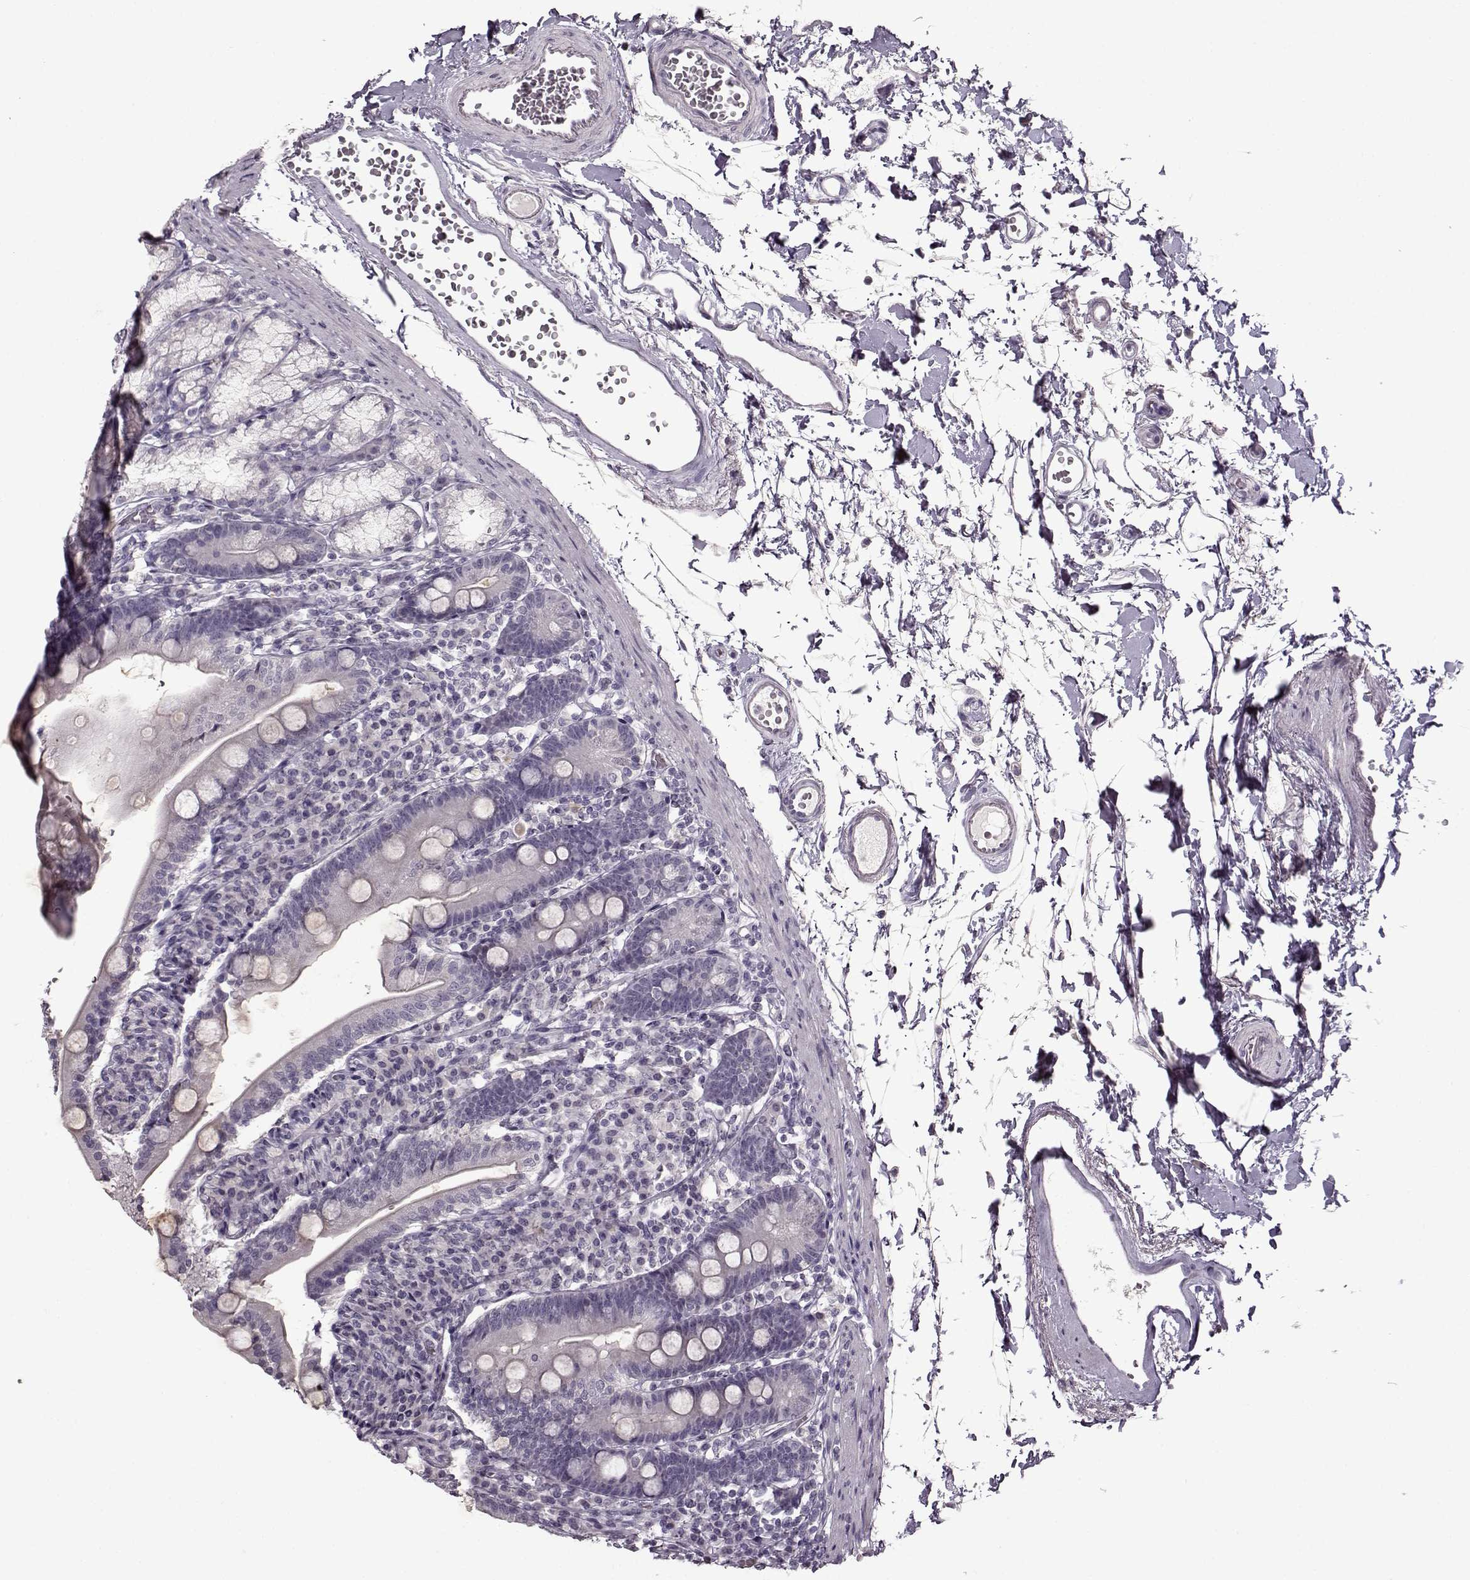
{"staining": {"intensity": "negative", "quantity": "none", "location": "none"}, "tissue": "duodenum", "cell_type": "Glandular cells", "image_type": "normal", "snomed": [{"axis": "morphology", "description": "Normal tissue, NOS"}, {"axis": "topography", "description": "Duodenum"}], "caption": "There is no significant positivity in glandular cells of duodenum. (DAB IHC visualized using brightfield microscopy, high magnification).", "gene": "FSHB", "patient": {"sex": "female", "age": 67}}